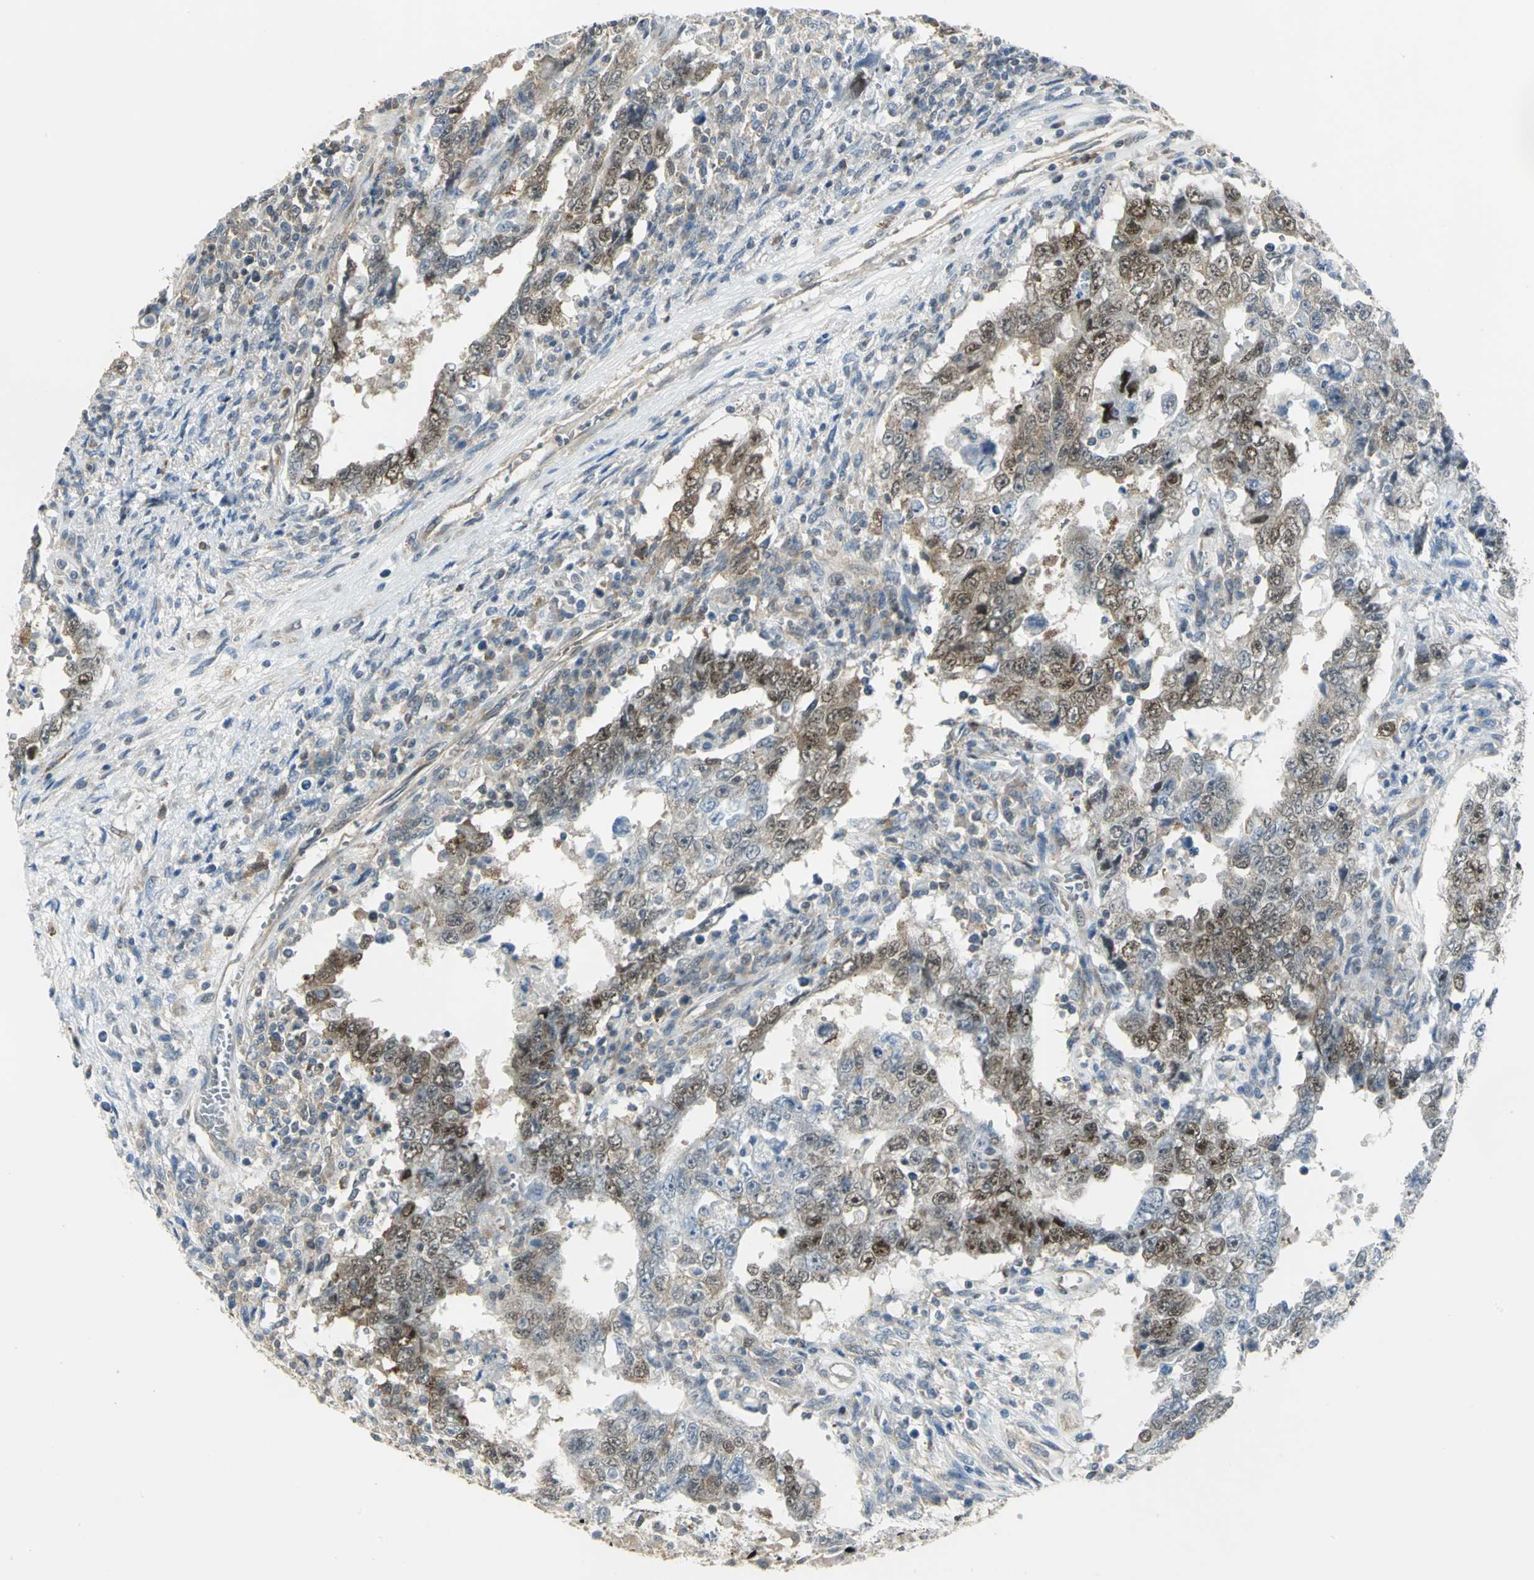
{"staining": {"intensity": "weak", "quantity": "25%-75%", "location": "cytoplasmic/membranous,nuclear"}, "tissue": "testis cancer", "cell_type": "Tumor cells", "image_type": "cancer", "snomed": [{"axis": "morphology", "description": "Carcinoma, Embryonal, NOS"}, {"axis": "topography", "description": "Testis"}], "caption": "The micrograph displays immunohistochemical staining of embryonal carcinoma (testis). There is weak cytoplasmic/membranous and nuclear staining is present in approximately 25%-75% of tumor cells.", "gene": "DDX5", "patient": {"sex": "male", "age": 26}}